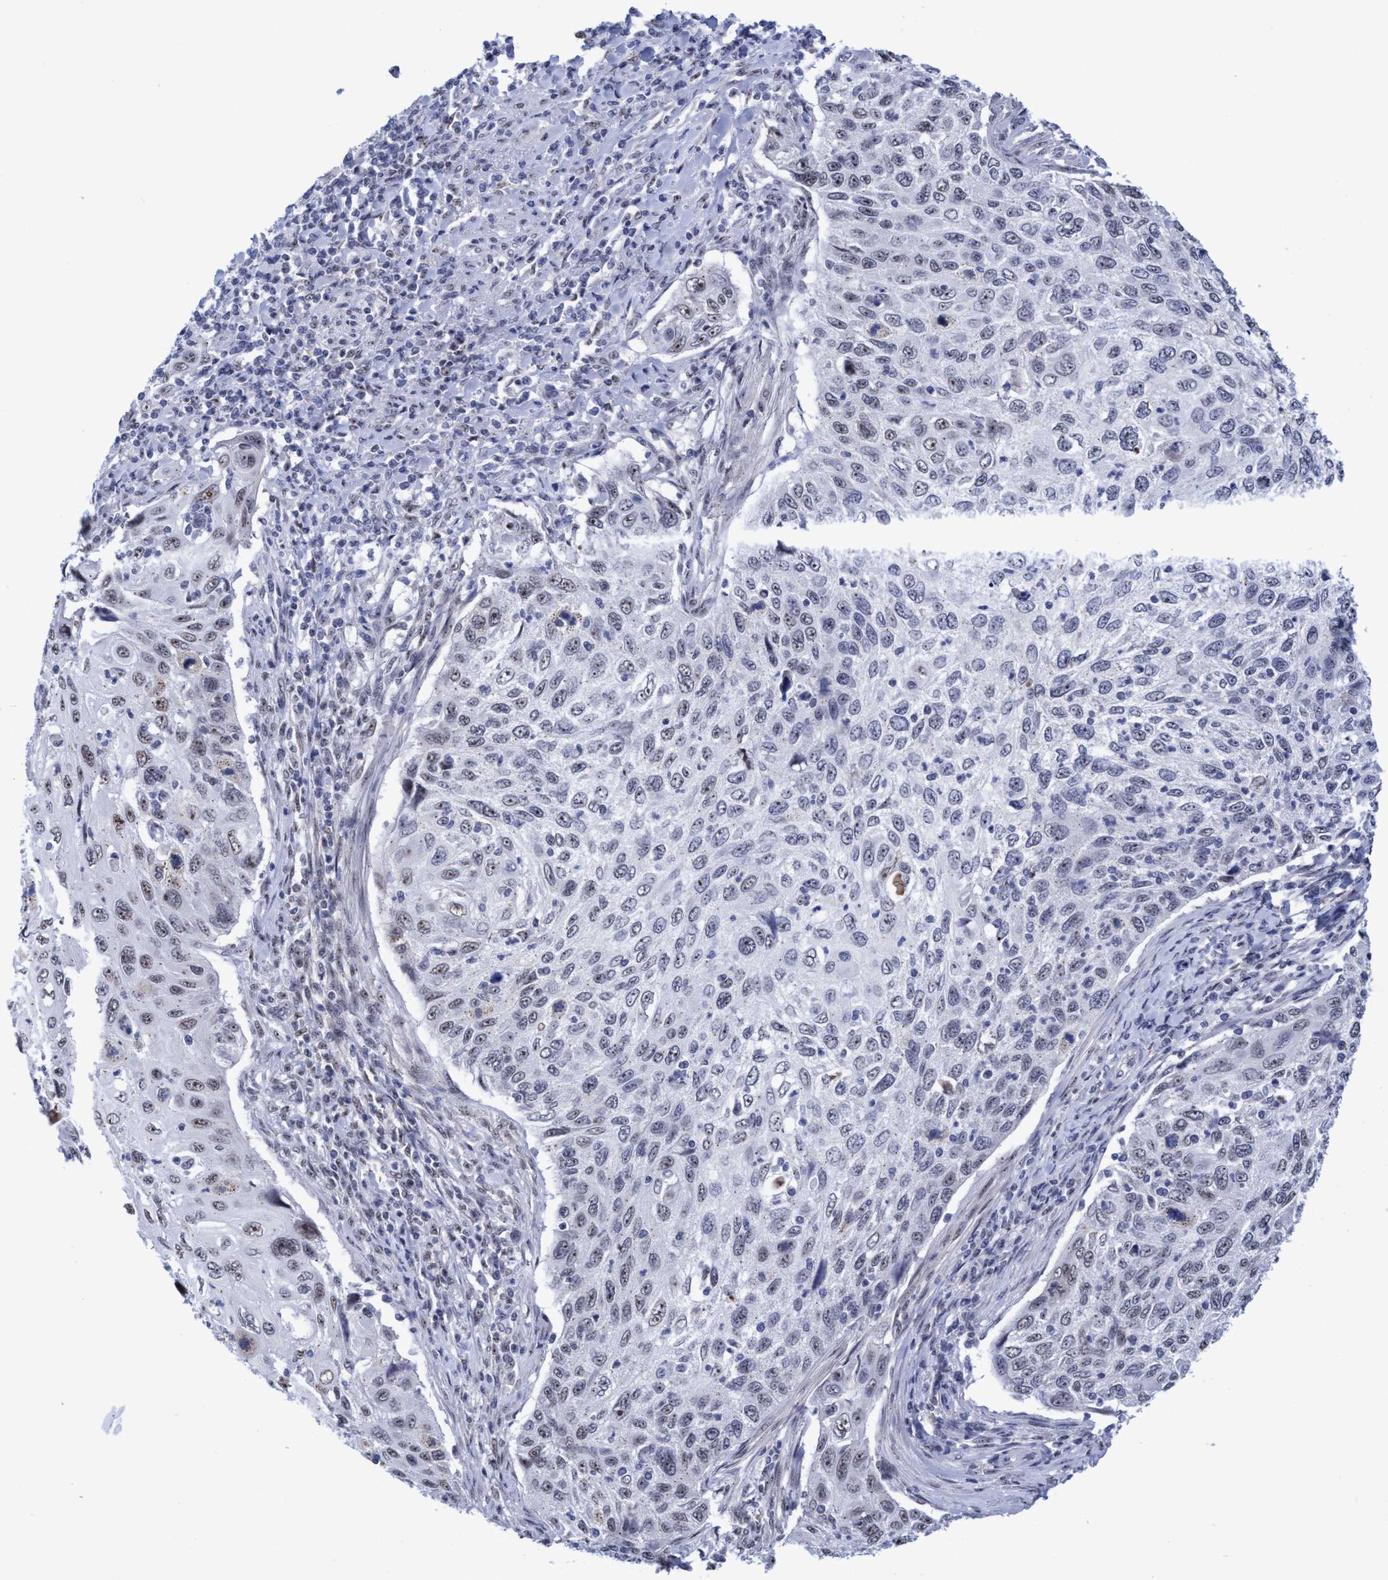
{"staining": {"intensity": "weak", "quantity": "<25%", "location": "nuclear"}, "tissue": "cervical cancer", "cell_type": "Tumor cells", "image_type": "cancer", "snomed": [{"axis": "morphology", "description": "Squamous cell carcinoma, NOS"}, {"axis": "topography", "description": "Cervix"}], "caption": "Tumor cells are negative for protein expression in human cervical cancer (squamous cell carcinoma). (DAB immunohistochemistry visualized using brightfield microscopy, high magnification).", "gene": "EFCAB10", "patient": {"sex": "female", "age": 70}}